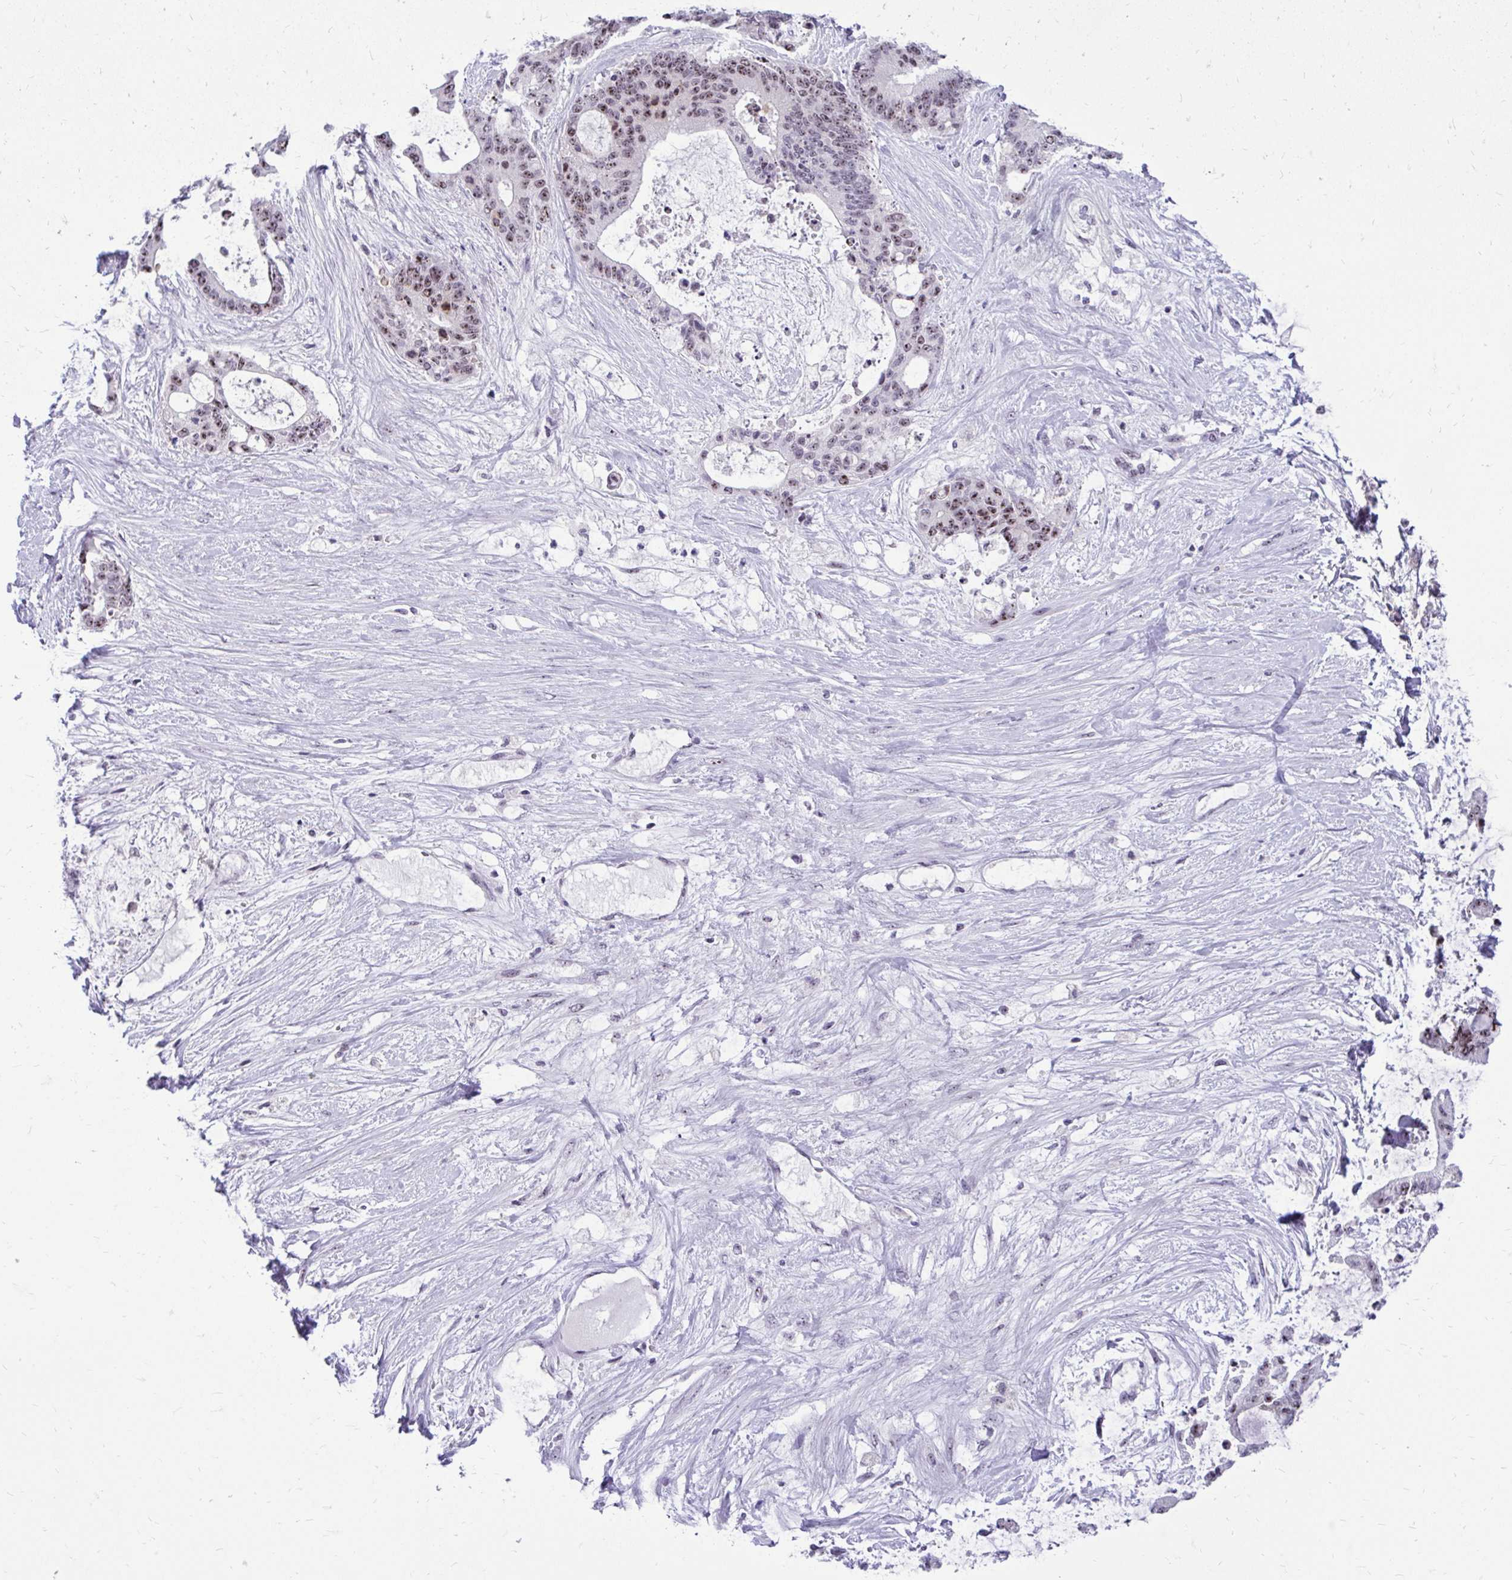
{"staining": {"intensity": "moderate", "quantity": "25%-75%", "location": "nuclear"}, "tissue": "liver cancer", "cell_type": "Tumor cells", "image_type": "cancer", "snomed": [{"axis": "morphology", "description": "Normal tissue, NOS"}, {"axis": "morphology", "description": "Cholangiocarcinoma"}, {"axis": "topography", "description": "Liver"}, {"axis": "topography", "description": "Peripheral nerve tissue"}], "caption": "The photomicrograph exhibits staining of cholangiocarcinoma (liver), revealing moderate nuclear protein staining (brown color) within tumor cells.", "gene": "NIFK", "patient": {"sex": "female", "age": 73}}